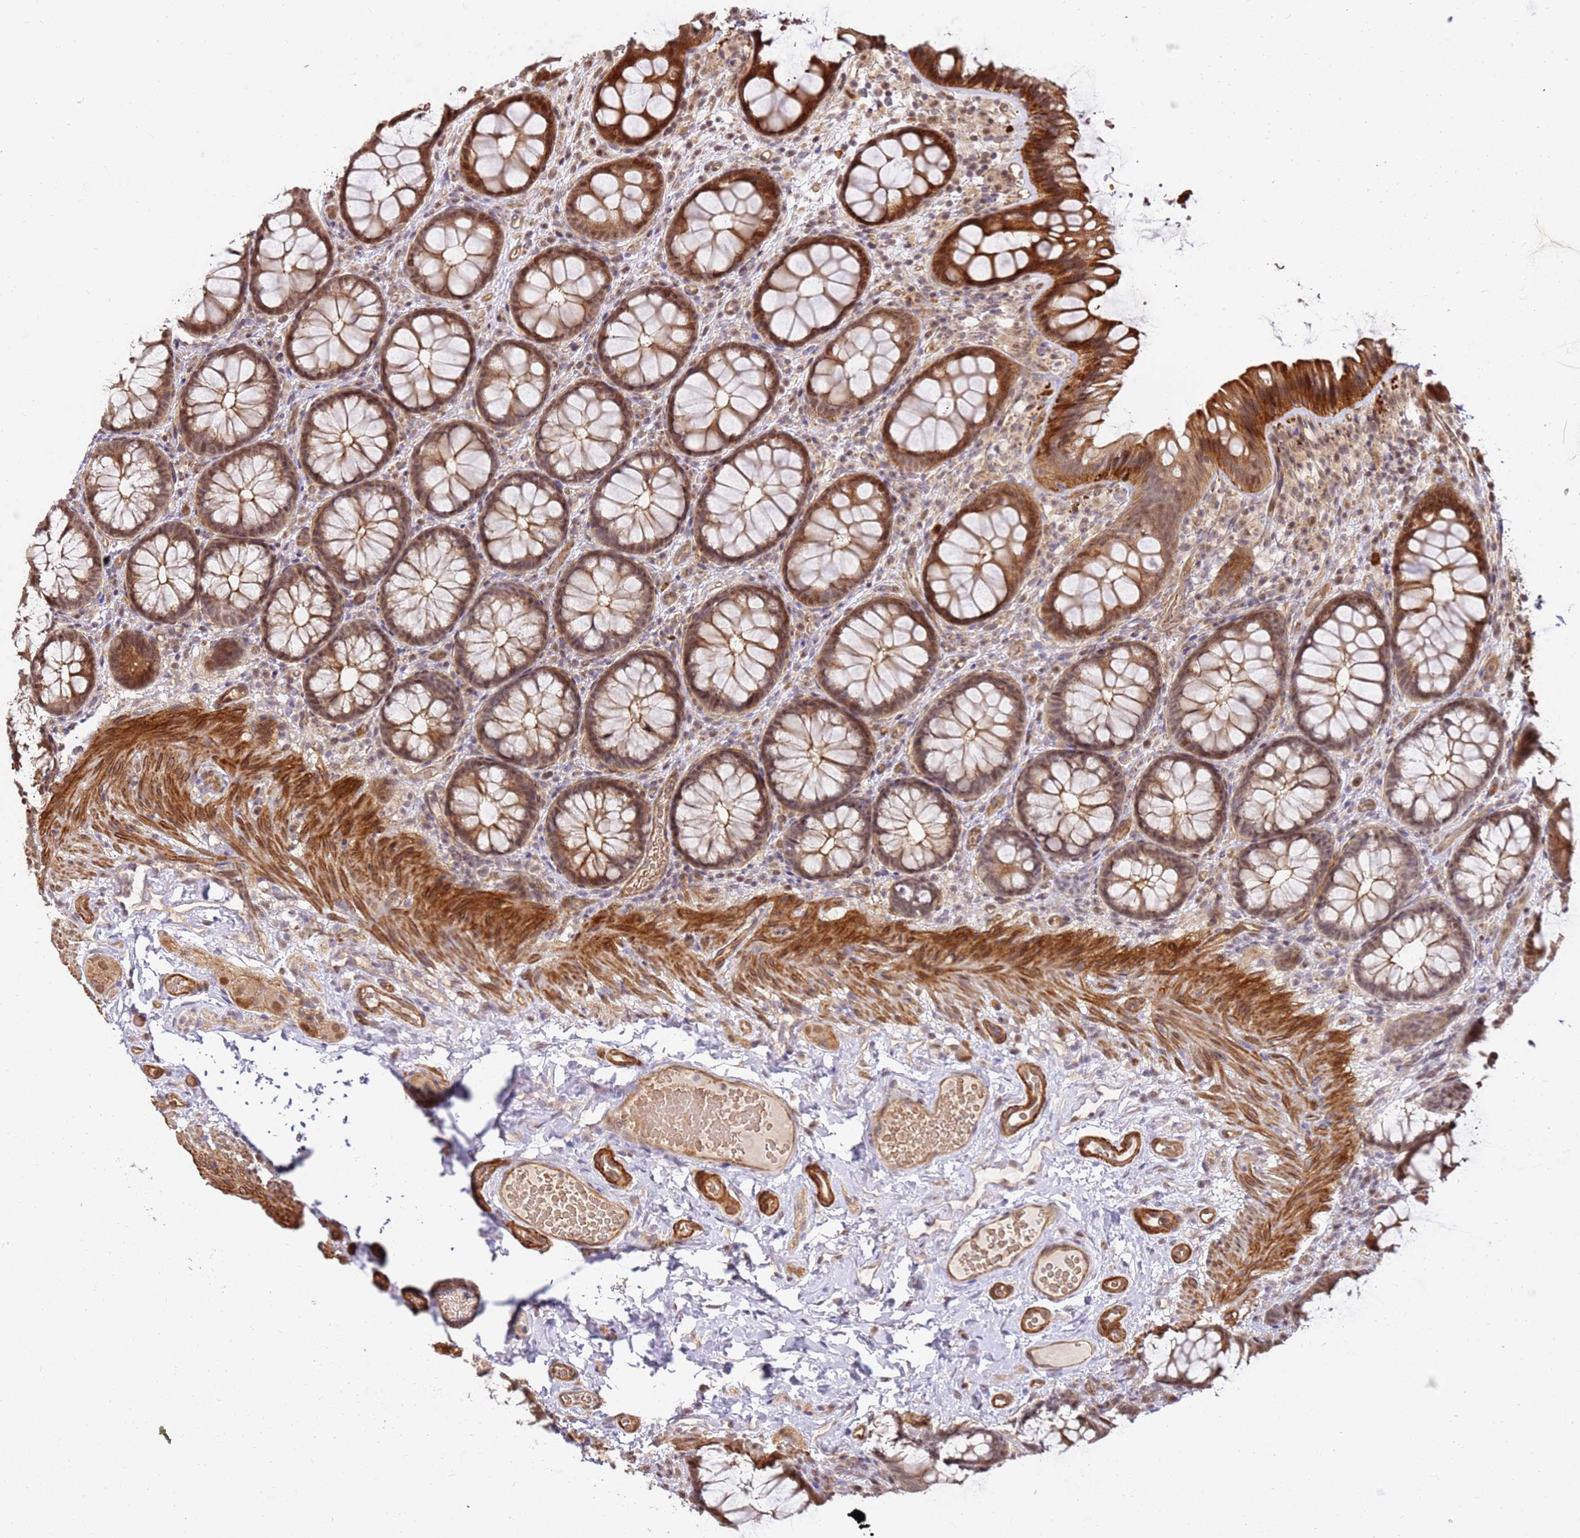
{"staining": {"intensity": "moderate", "quantity": ">75%", "location": "cytoplasmic/membranous"}, "tissue": "colon", "cell_type": "Endothelial cells", "image_type": "normal", "snomed": [{"axis": "morphology", "description": "Normal tissue, NOS"}, {"axis": "topography", "description": "Colon"}], "caption": "Endothelial cells reveal moderate cytoplasmic/membranous staining in approximately >75% of cells in benign colon.", "gene": "ST18", "patient": {"sex": "male", "age": 46}}